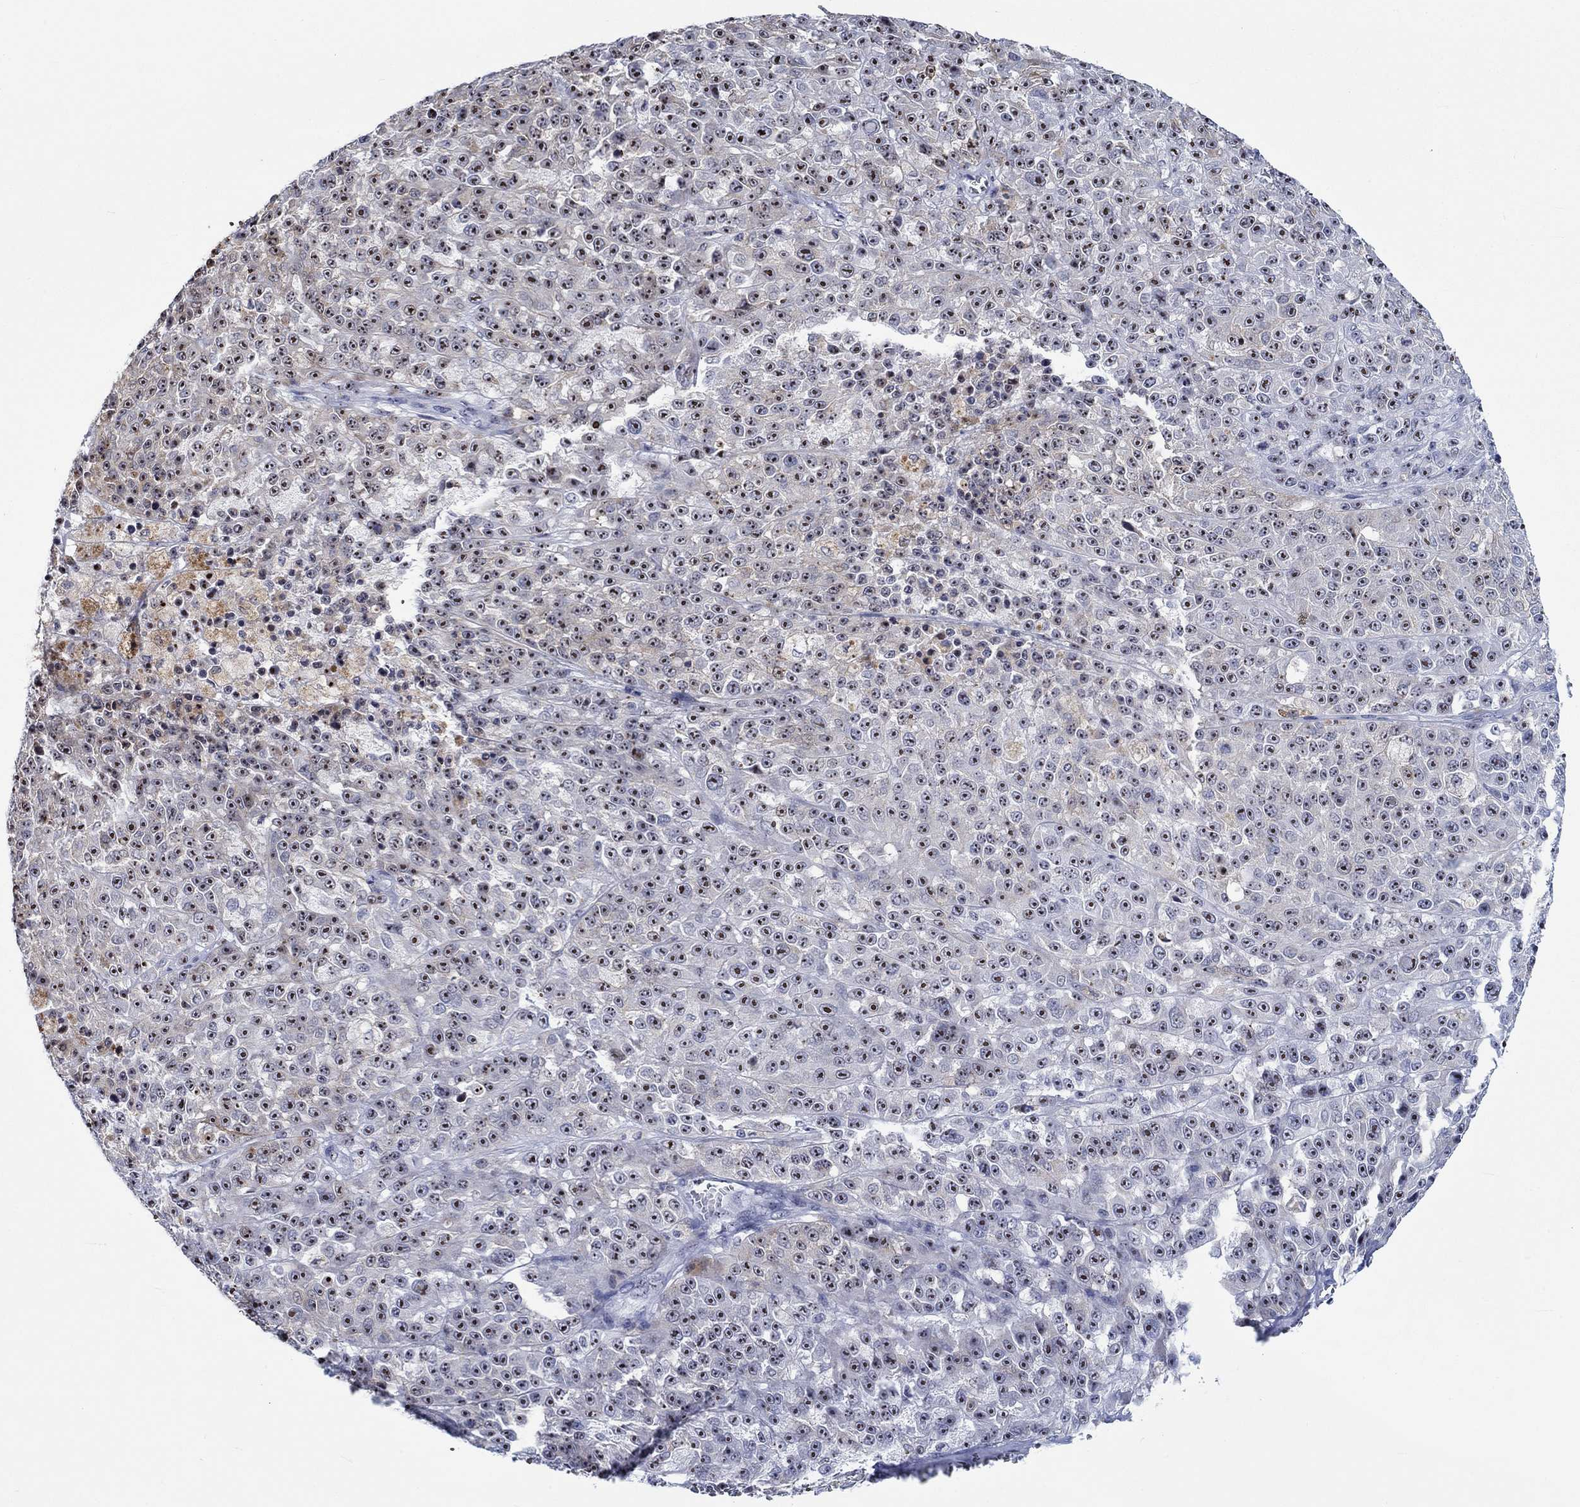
{"staining": {"intensity": "strong", "quantity": ">75%", "location": "nuclear"}, "tissue": "melanoma", "cell_type": "Tumor cells", "image_type": "cancer", "snomed": [{"axis": "morphology", "description": "Malignant melanoma, NOS"}, {"axis": "topography", "description": "Skin"}], "caption": "Melanoma was stained to show a protein in brown. There is high levels of strong nuclear expression in about >75% of tumor cells. (Brightfield microscopy of DAB IHC at high magnification).", "gene": "ZNF446", "patient": {"sex": "female", "age": 58}}